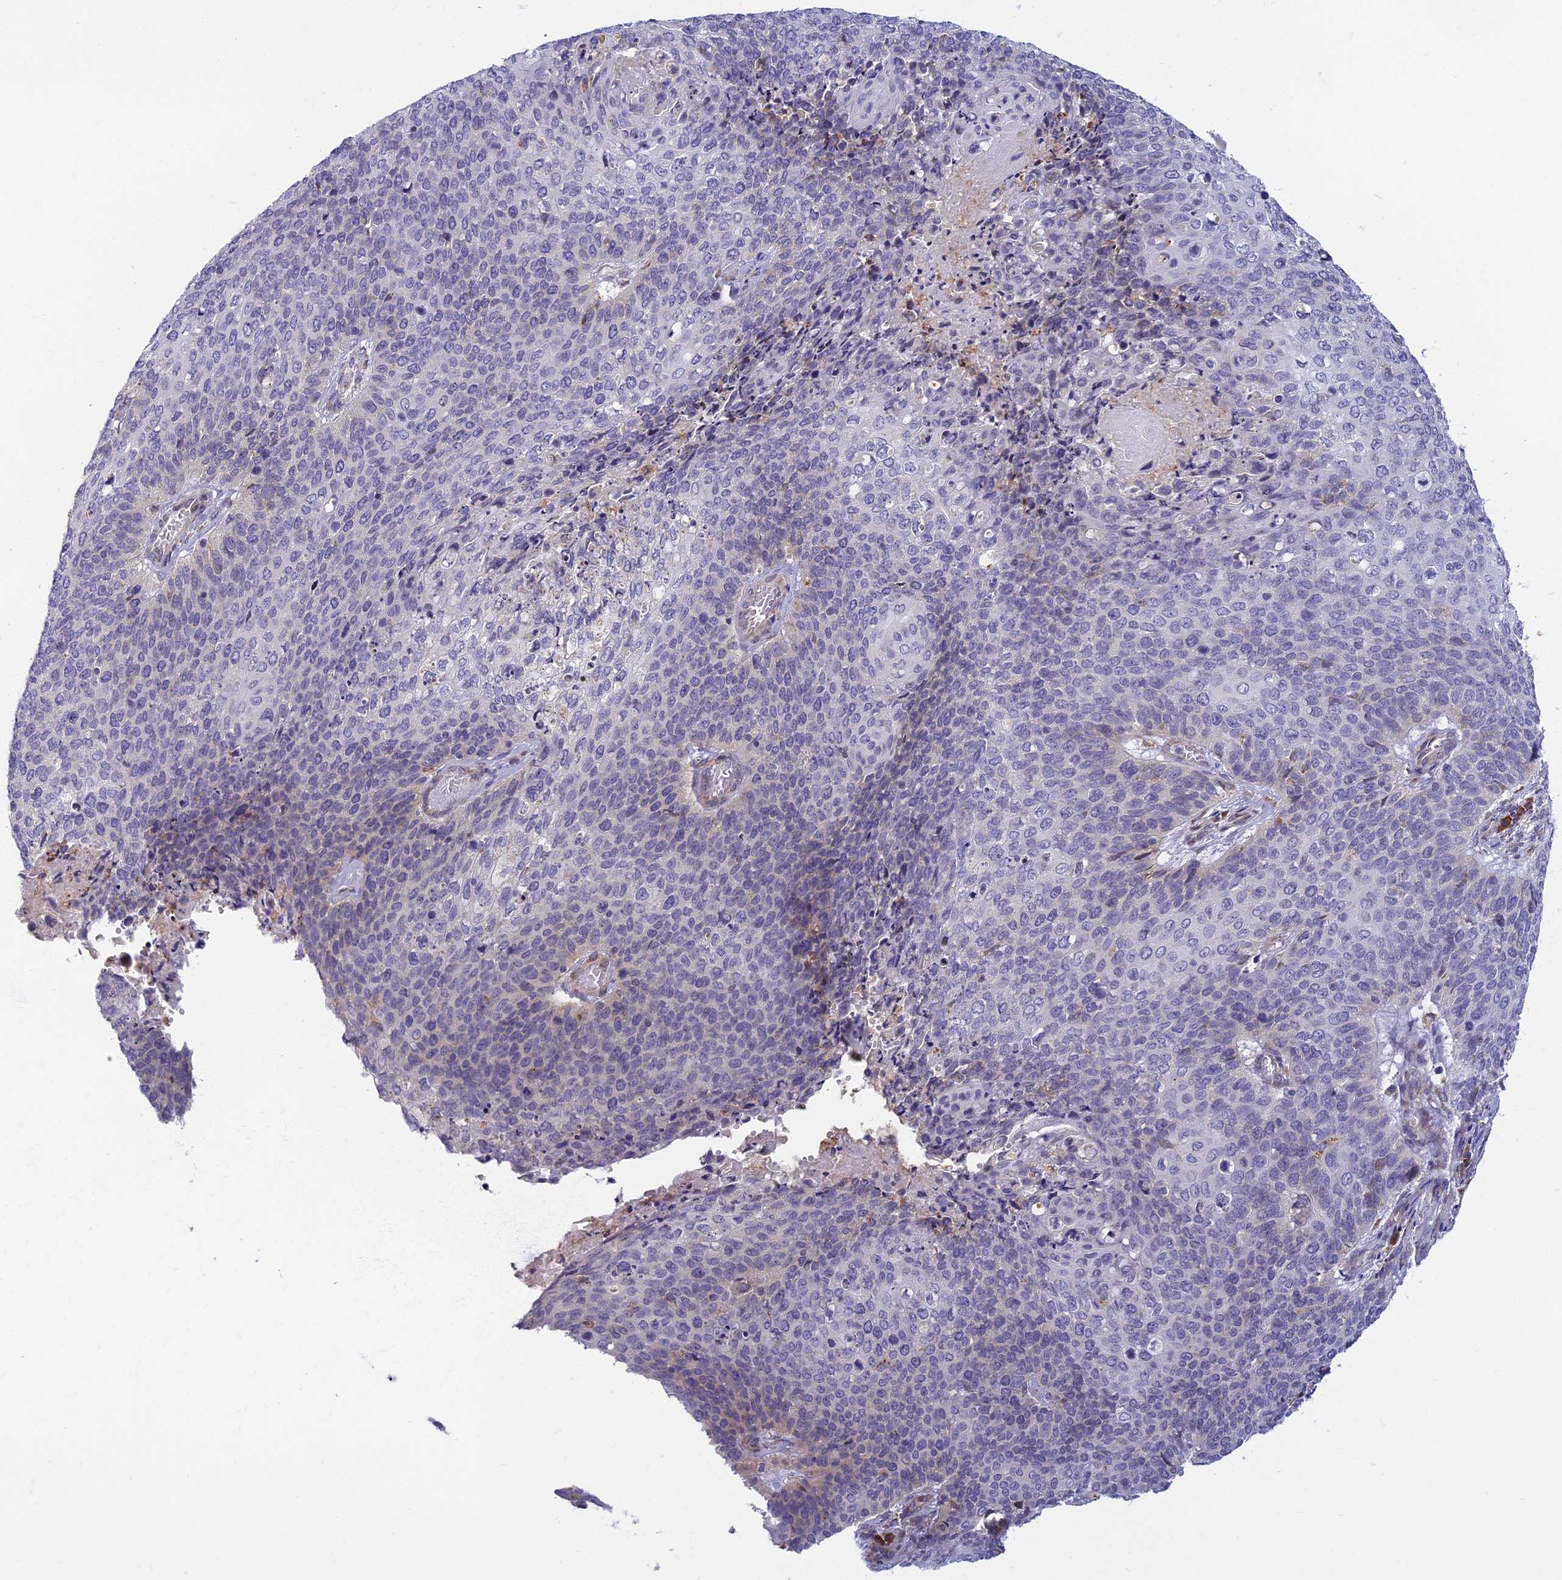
{"staining": {"intensity": "negative", "quantity": "none", "location": "none"}, "tissue": "cervical cancer", "cell_type": "Tumor cells", "image_type": "cancer", "snomed": [{"axis": "morphology", "description": "Squamous cell carcinoma, NOS"}, {"axis": "topography", "description": "Cervix"}], "caption": "There is no significant expression in tumor cells of cervical cancer.", "gene": "DDX51", "patient": {"sex": "female", "age": 39}}